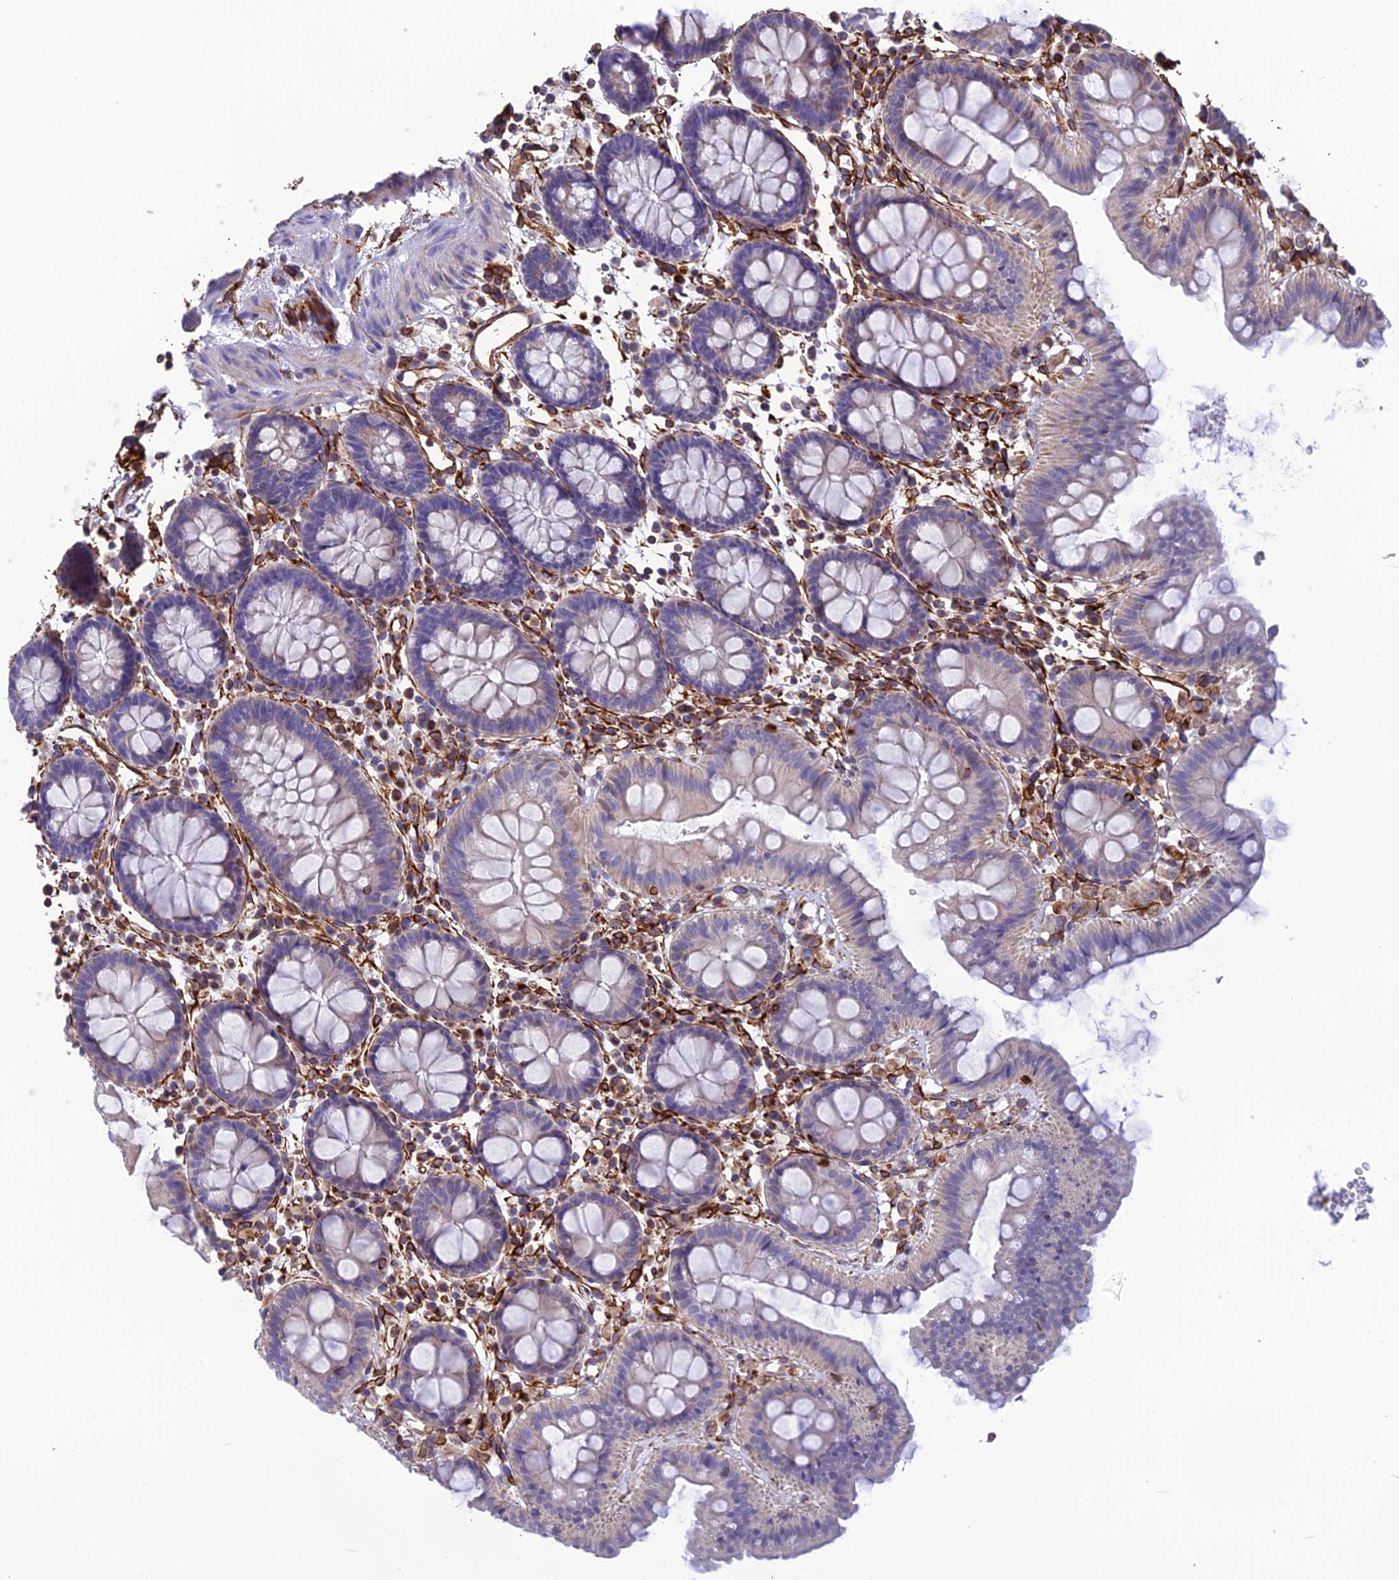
{"staining": {"intensity": "strong", "quantity": ">75%", "location": "cytoplasmic/membranous"}, "tissue": "colon", "cell_type": "Endothelial cells", "image_type": "normal", "snomed": [{"axis": "morphology", "description": "Normal tissue, NOS"}, {"axis": "topography", "description": "Colon"}], "caption": "The micrograph displays staining of benign colon, revealing strong cytoplasmic/membranous protein expression (brown color) within endothelial cells. (Brightfield microscopy of DAB IHC at high magnification).", "gene": "FBXL20", "patient": {"sex": "male", "age": 75}}